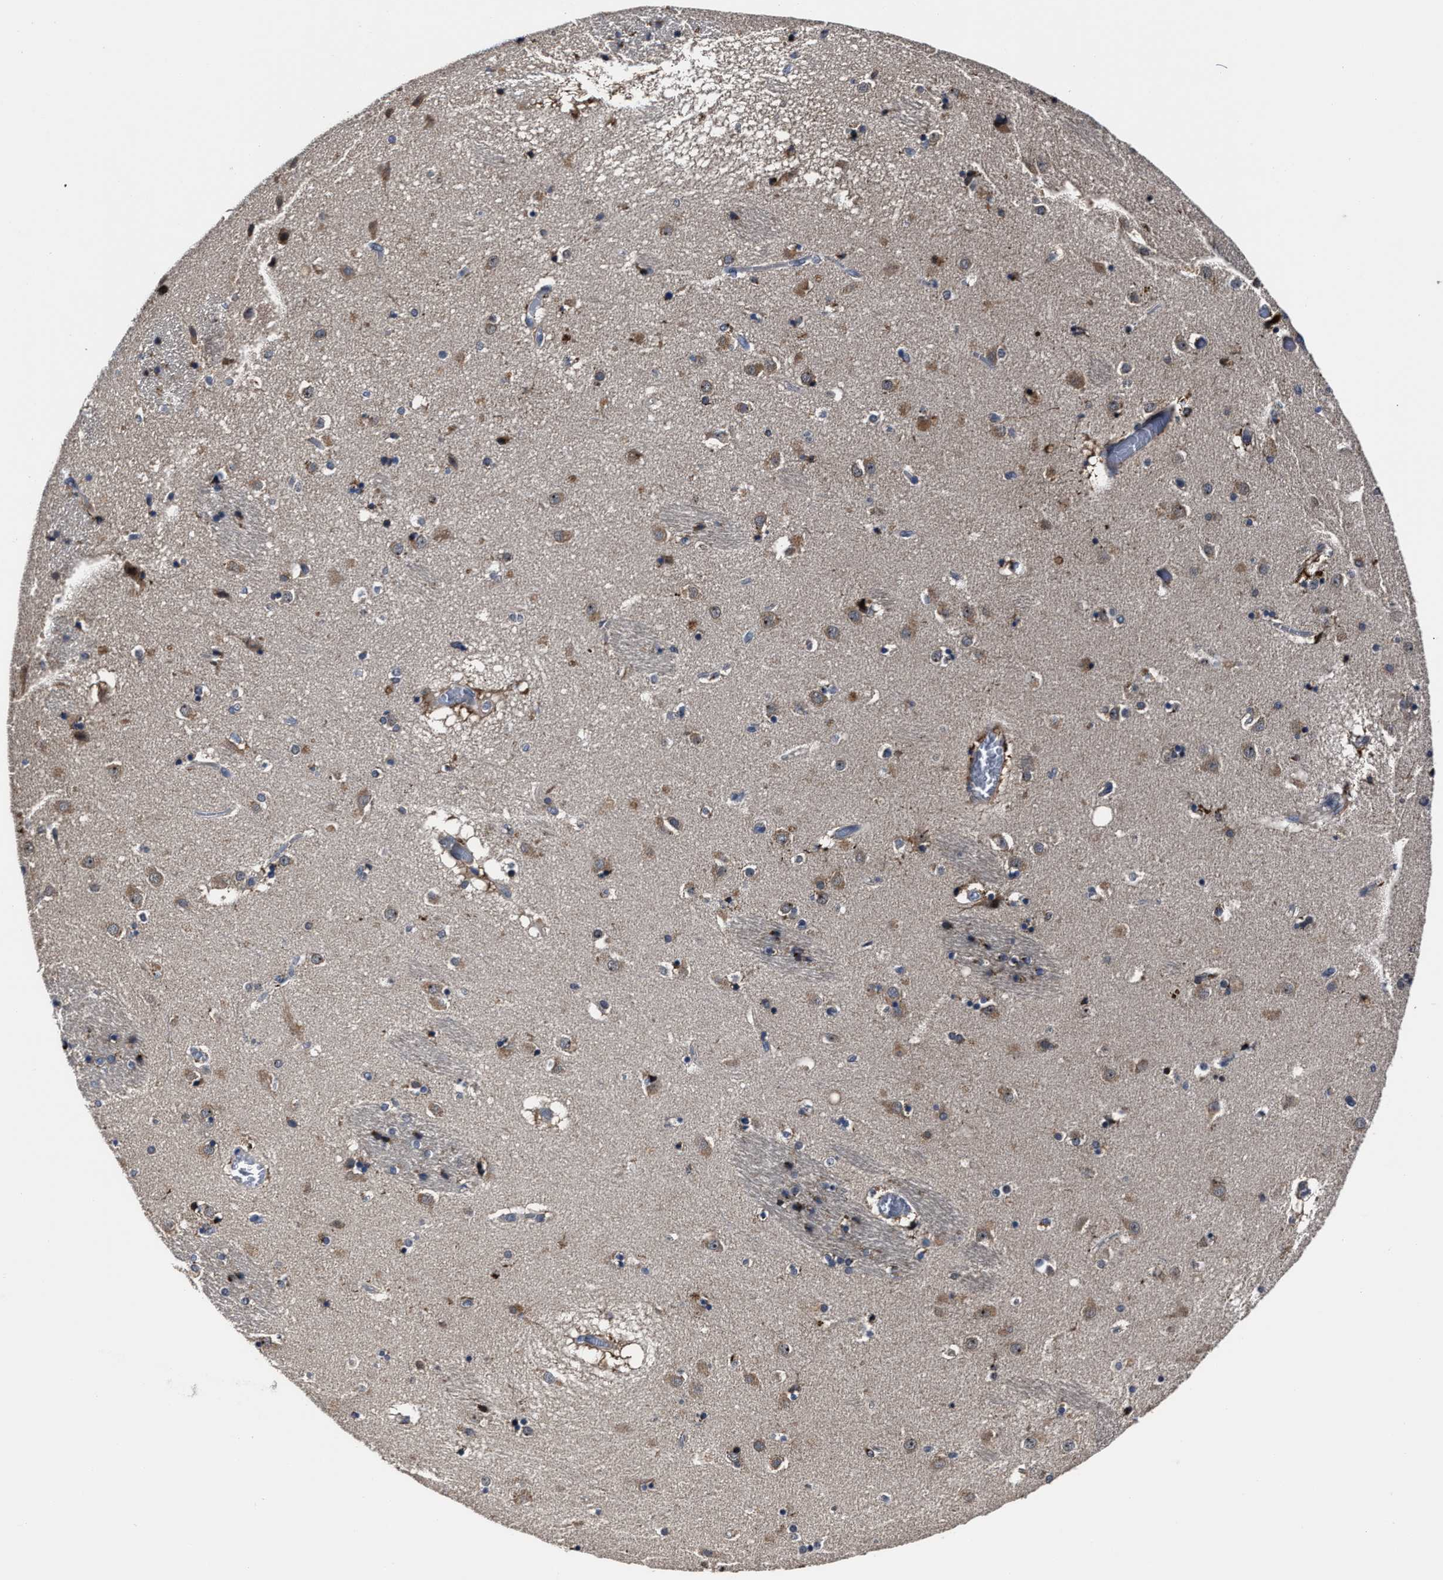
{"staining": {"intensity": "moderate", "quantity": "<25%", "location": "cytoplasmic/membranous"}, "tissue": "caudate", "cell_type": "Glial cells", "image_type": "normal", "snomed": [{"axis": "morphology", "description": "Normal tissue, NOS"}, {"axis": "topography", "description": "Lateral ventricle wall"}], "caption": "Immunohistochemical staining of unremarkable human caudate reveals low levels of moderate cytoplasmic/membranous positivity in approximately <25% of glial cells.", "gene": "RSBN1L", "patient": {"sex": "male", "age": 70}}